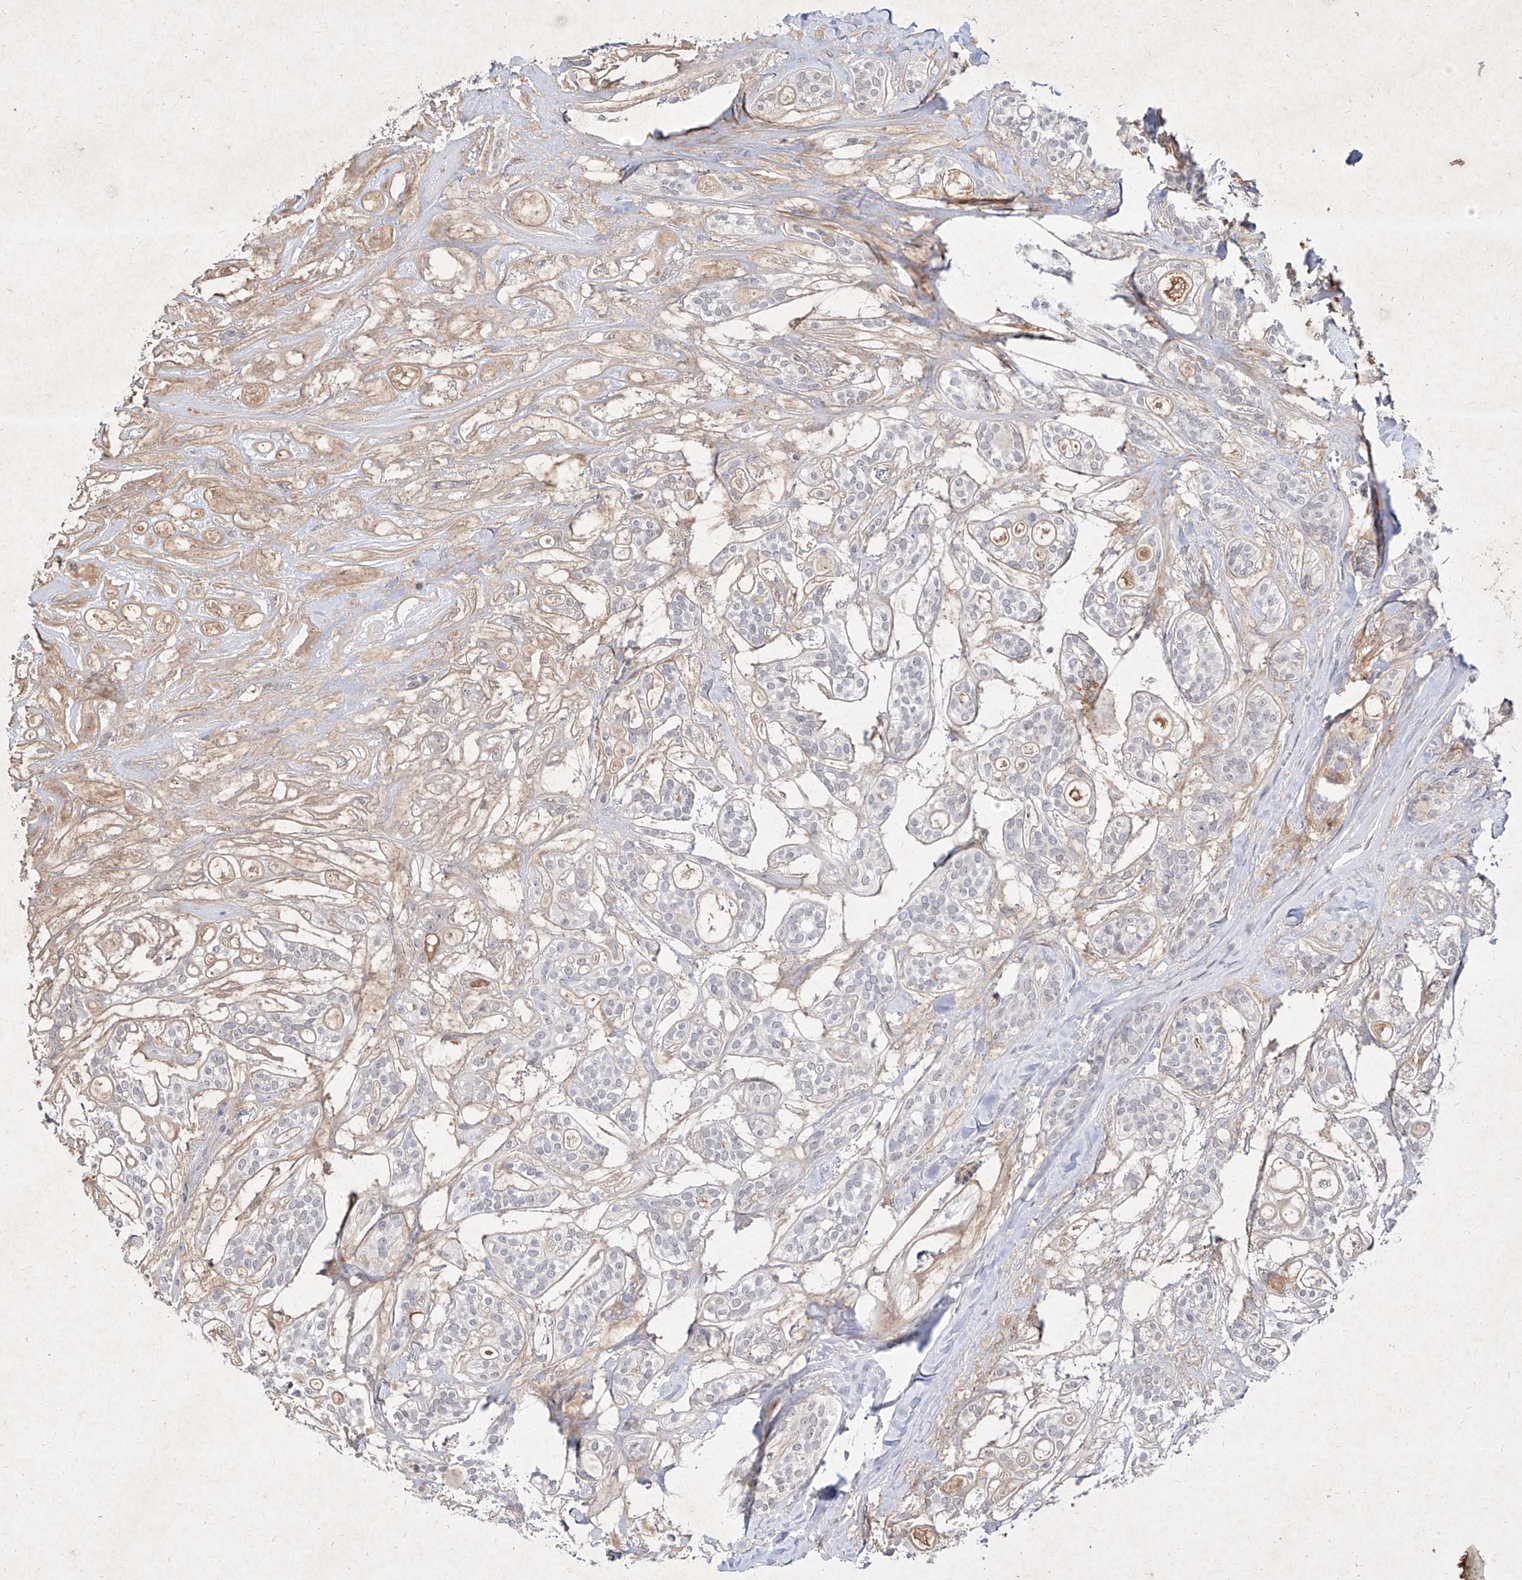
{"staining": {"intensity": "negative", "quantity": "none", "location": "none"}, "tissue": "head and neck cancer", "cell_type": "Tumor cells", "image_type": "cancer", "snomed": [{"axis": "morphology", "description": "Adenocarcinoma, NOS"}, {"axis": "topography", "description": "Head-Neck"}], "caption": "High magnification brightfield microscopy of head and neck adenocarcinoma stained with DAB (brown) and counterstained with hematoxylin (blue): tumor cells show no significant staining.", "gene": "C4A", "patient": {"sex": "male", "age": 66}}